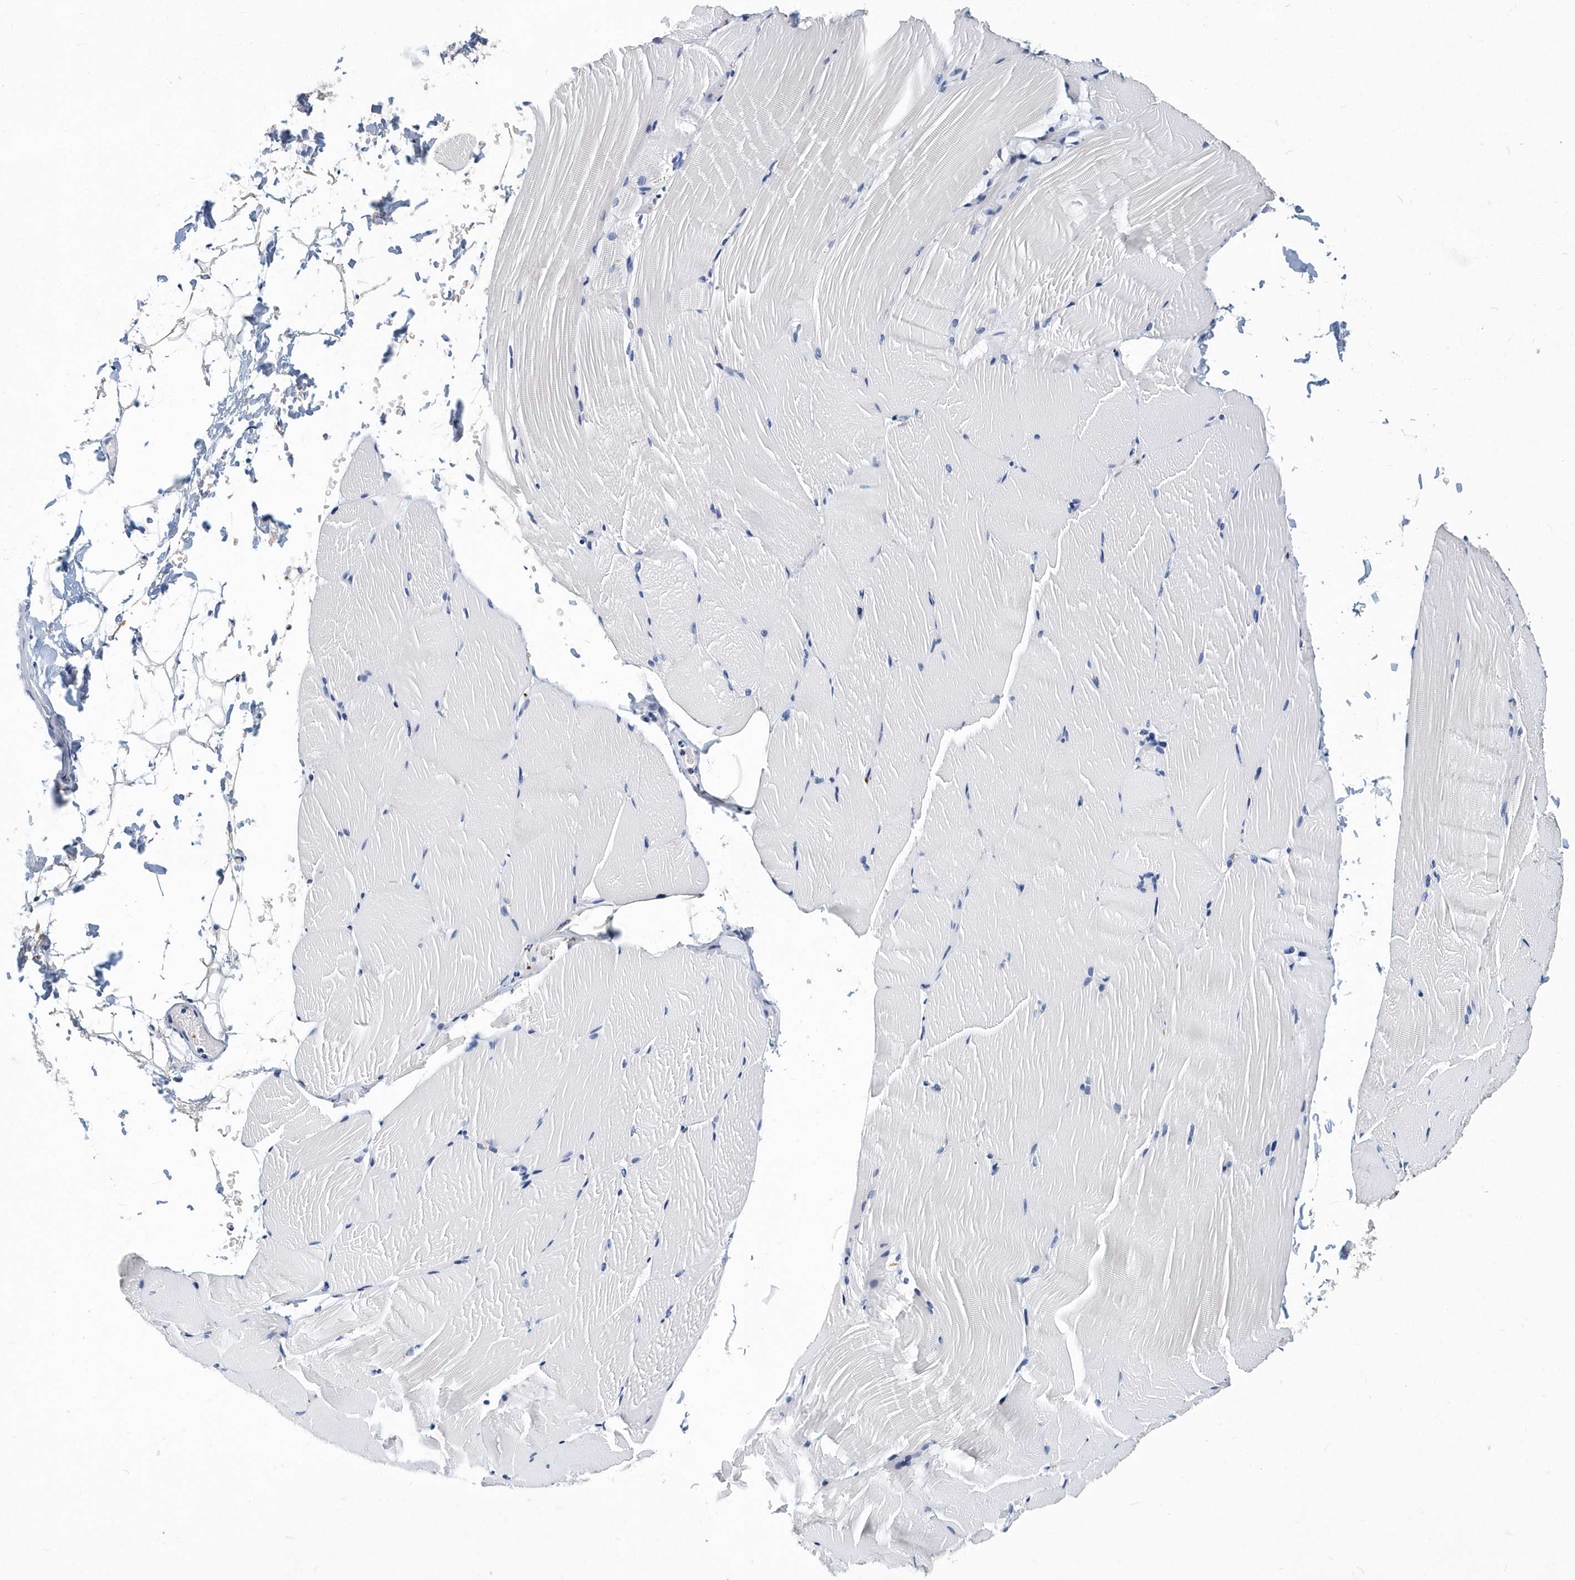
{"staining": {"intensity": "negative", "quantity": "none", "location": "none"}, "tissue": "skeletal muscle", "cell_type": "Myocytes", "image_type": "normal", "snomed": [{"axis": "morphology", "description": "Normal tissue, NOS"}, {"axis": "topography", "description": "Skeletal muscle"}, {"axis": "topography", "description": "Parathyroid gland"}], "caption": "DAB (3,3'-diaminobenzidine) immunohistochemical staining of benign human skeletal muscle exhibits no significant positivity in myocytes. (DAB (3,3'-diaminobenzidine) immunohistochemistry, high magnification).", "gene": "ITGA2B", "patient": {"sex": "female", "age": 37}}